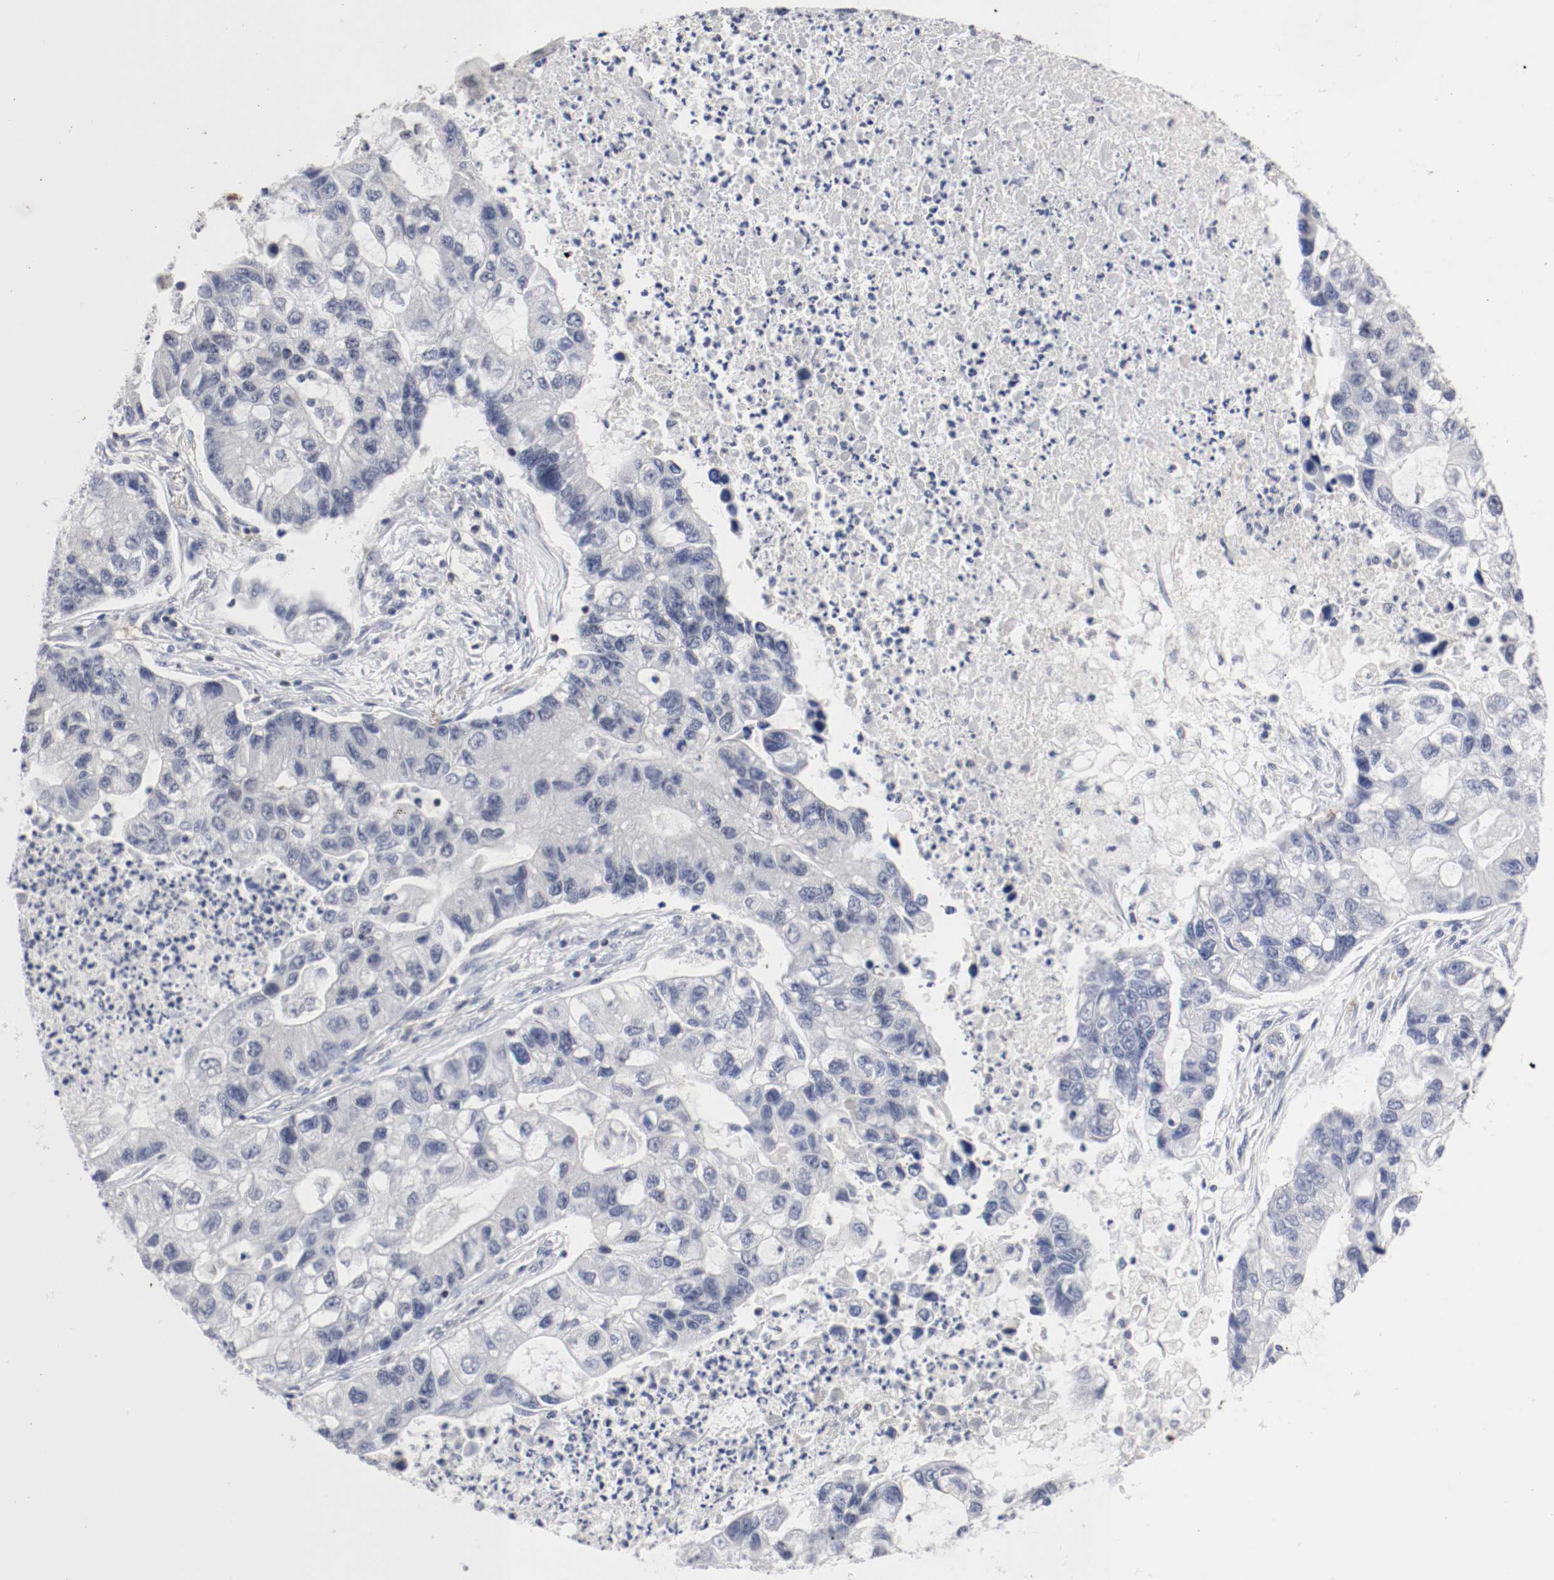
{"staining": {"intensity": "negative", "quantity": "none", "location": "none"}, "tissue": "lung cancer", "cell_type": "Tumor cells", "image_type": "cancer", "snomed": [{"axis": "morphology", "description": "Adenocarcinoma, NOS"}, {"axis": "topography", "description": "Lung"}], "caption": "The histopathology image demonstrates no staining of tumor cells in lung cancer.", "gene": "JUND", "patient": {"sex": "female", "age": 51}}